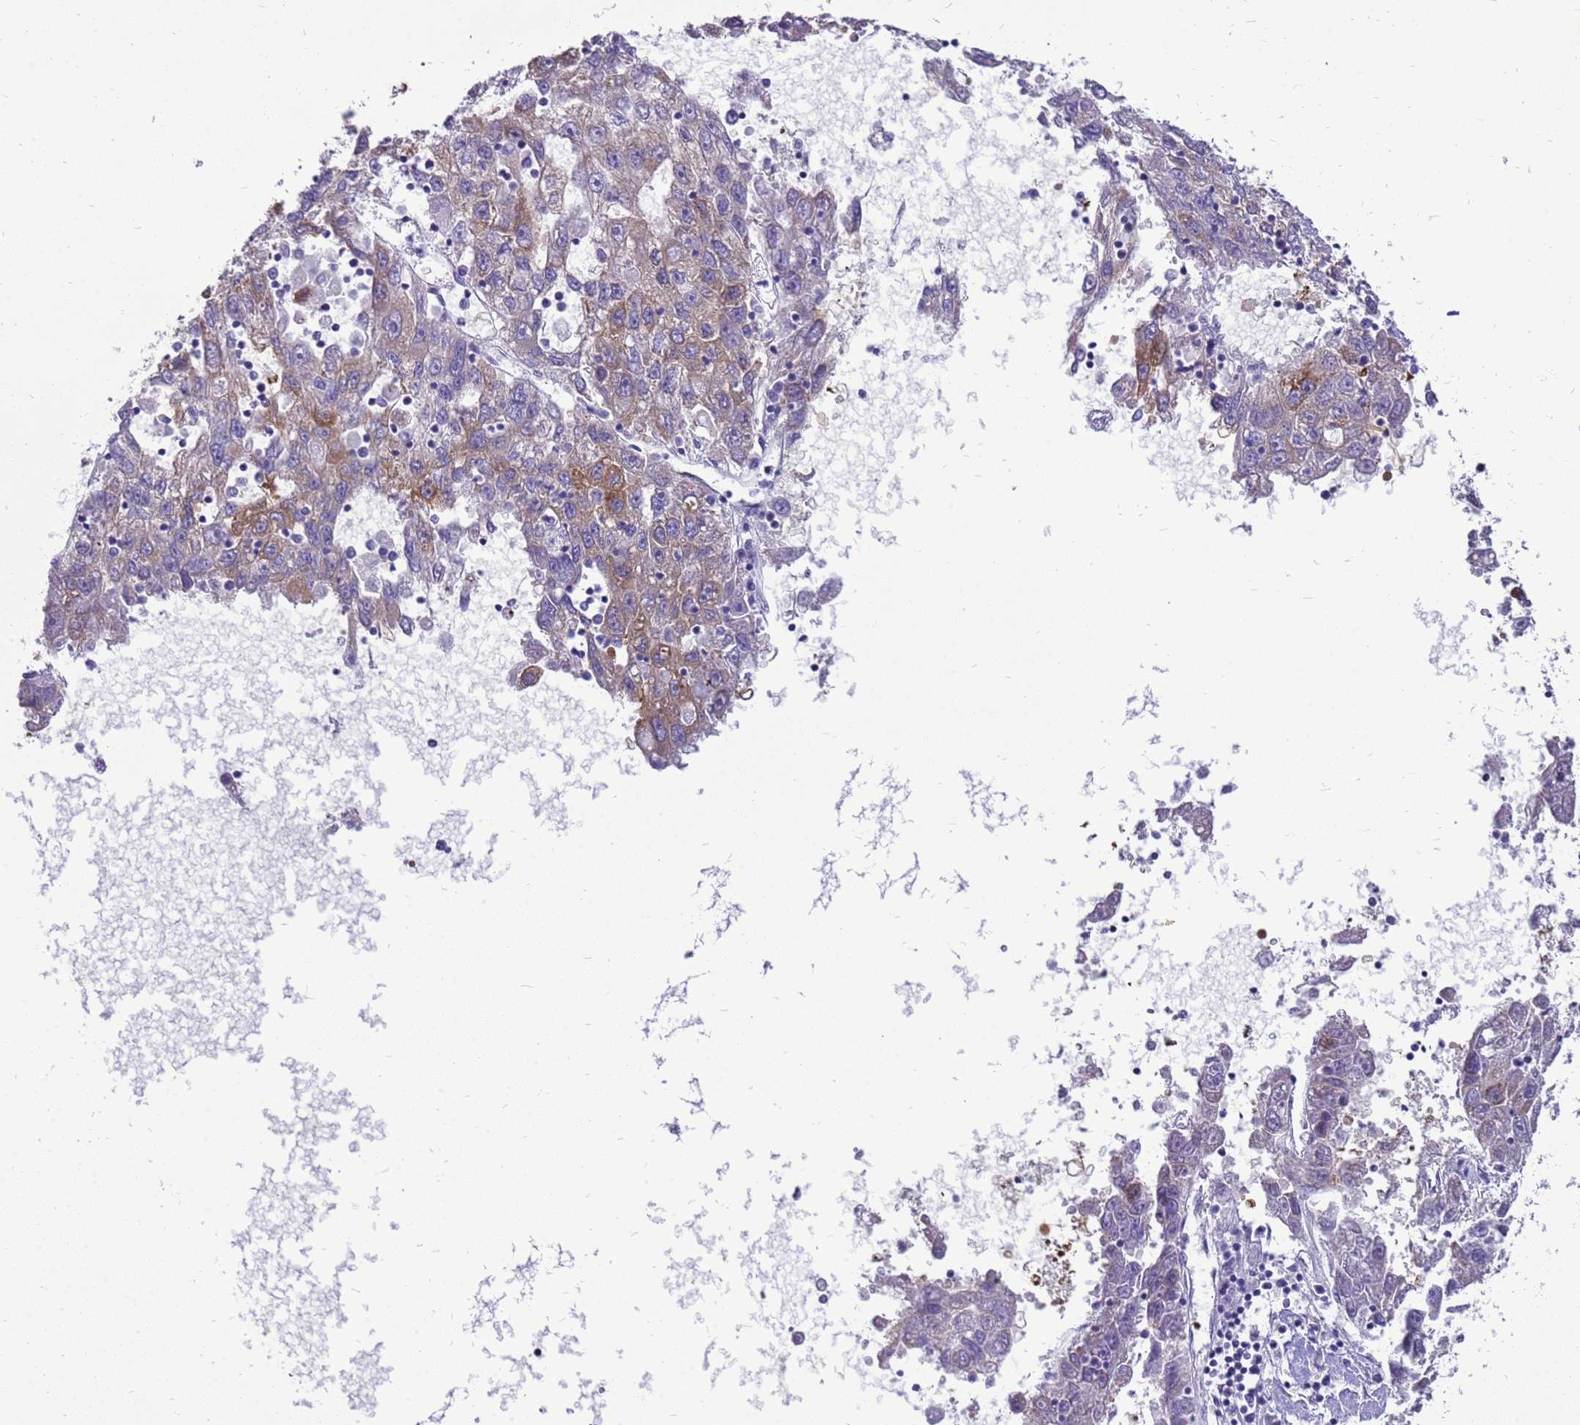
{"staining": {"intensity": "moderate", "quantity": "<25%", "location": "cytoplasmic/membranous"}, "tissue": "liver cancer", "cell_type": "Tumor cells", "image_type": "cancer", "snomed": [{"axis": "morphology", "description": "Carcinoma, Hepatocellular, NOS"}, {"axis": "topography", "description": "Liver"}], "caption": "Immunohistochemical staining of human liver hepatocellular carcinoma reveals low levels of moderate cytoplasmic/membranous protein expression in approximately <25% of tumor cells. The protein of interest is stained brown, and the nuclei are stained in blue (DAB IHC with brightfield microscopy, high magnification).", "gene": "RSPO1", "patient": {"sex": "male", "age": 49}}